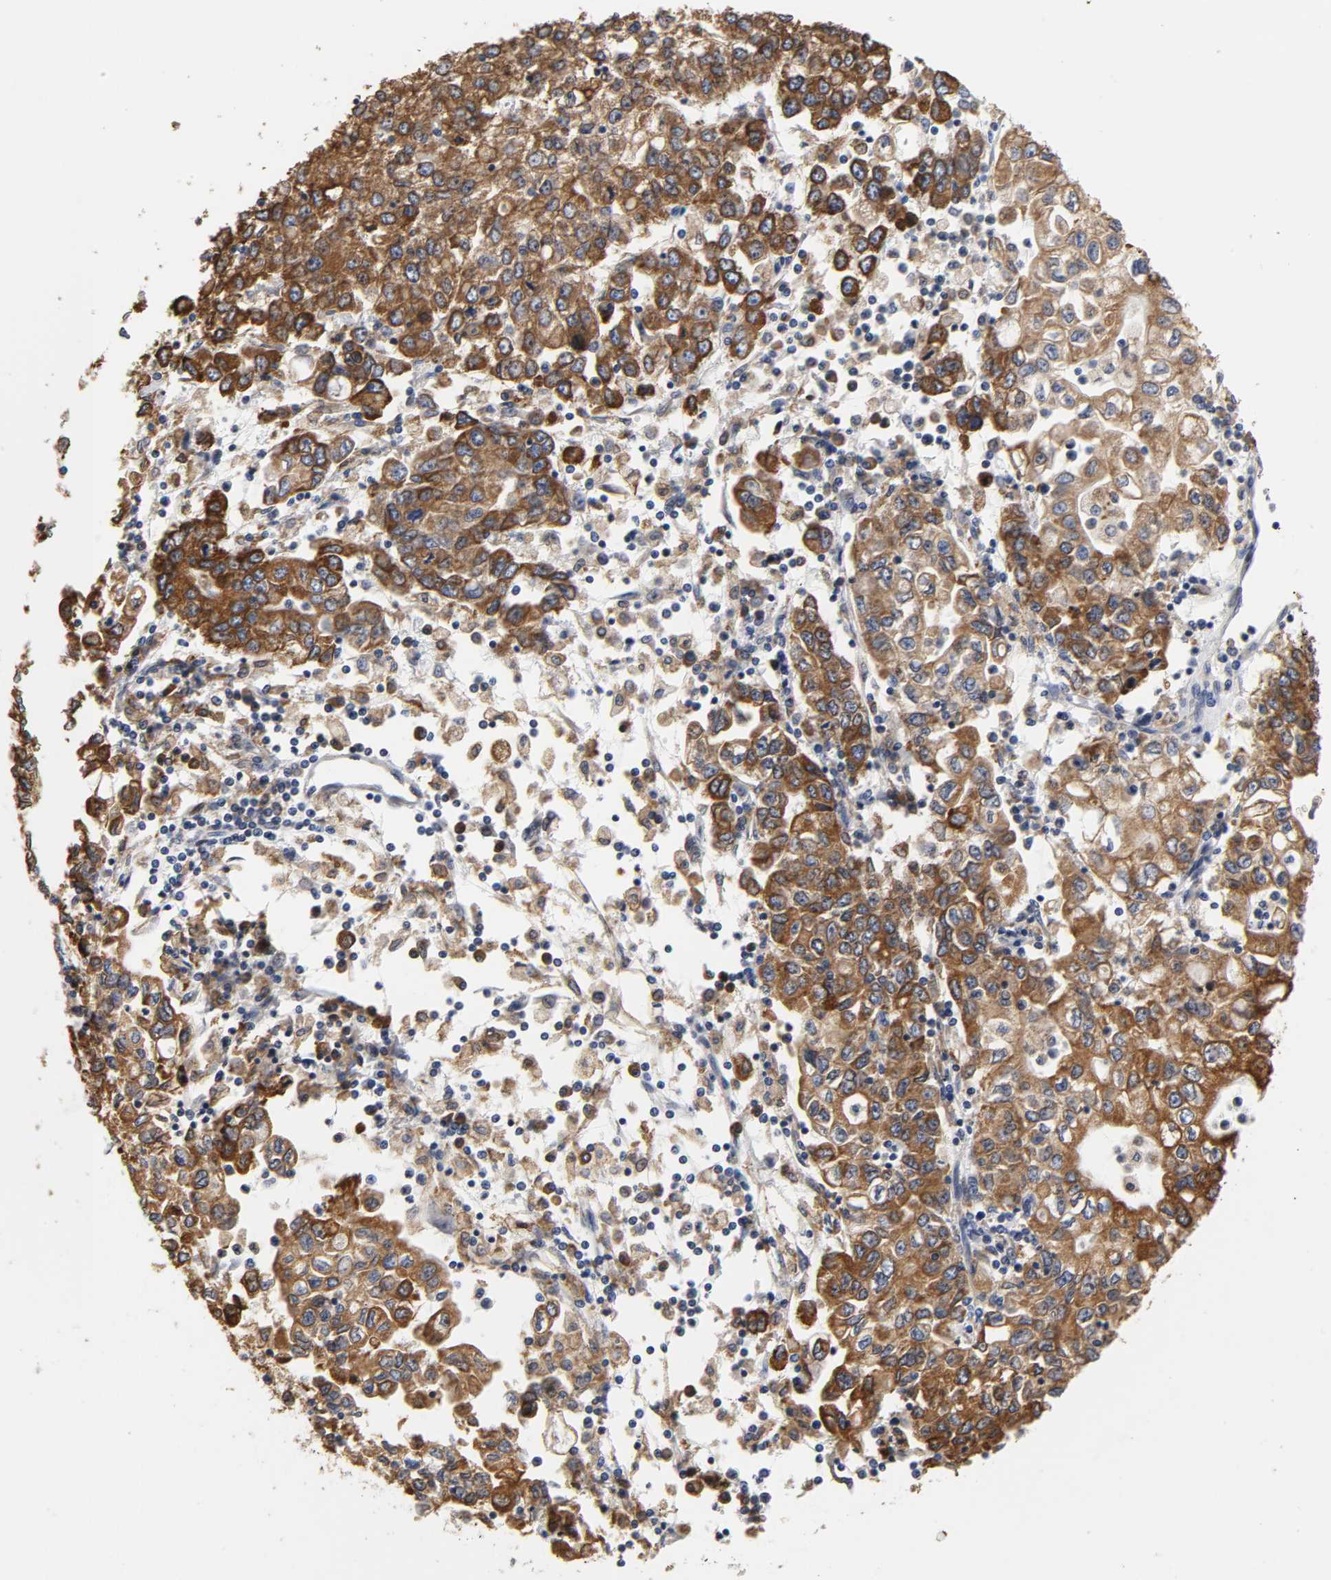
{"staining": {"intensity": "strong", "quantity": ">75%", "location": "cytoplasmic/membranous"}, "tissue": "stomach cancer", "cell_type": "Tumor cells", "image_type": "cancer", "snomed": [{"axis": "morphology", "description": "Adenocarcinoma, NOS"}, {"axis": "topography", "description": "Stomach, lower"}], "caption": "Strong cytoplasmic/membranous positivity for a protein is present in approximately >75% of tumor cells of stomach cancer using immunohistochemistry (IHC).", "gene": "HCK", "patient": {"sex": "female", "age": 72}}